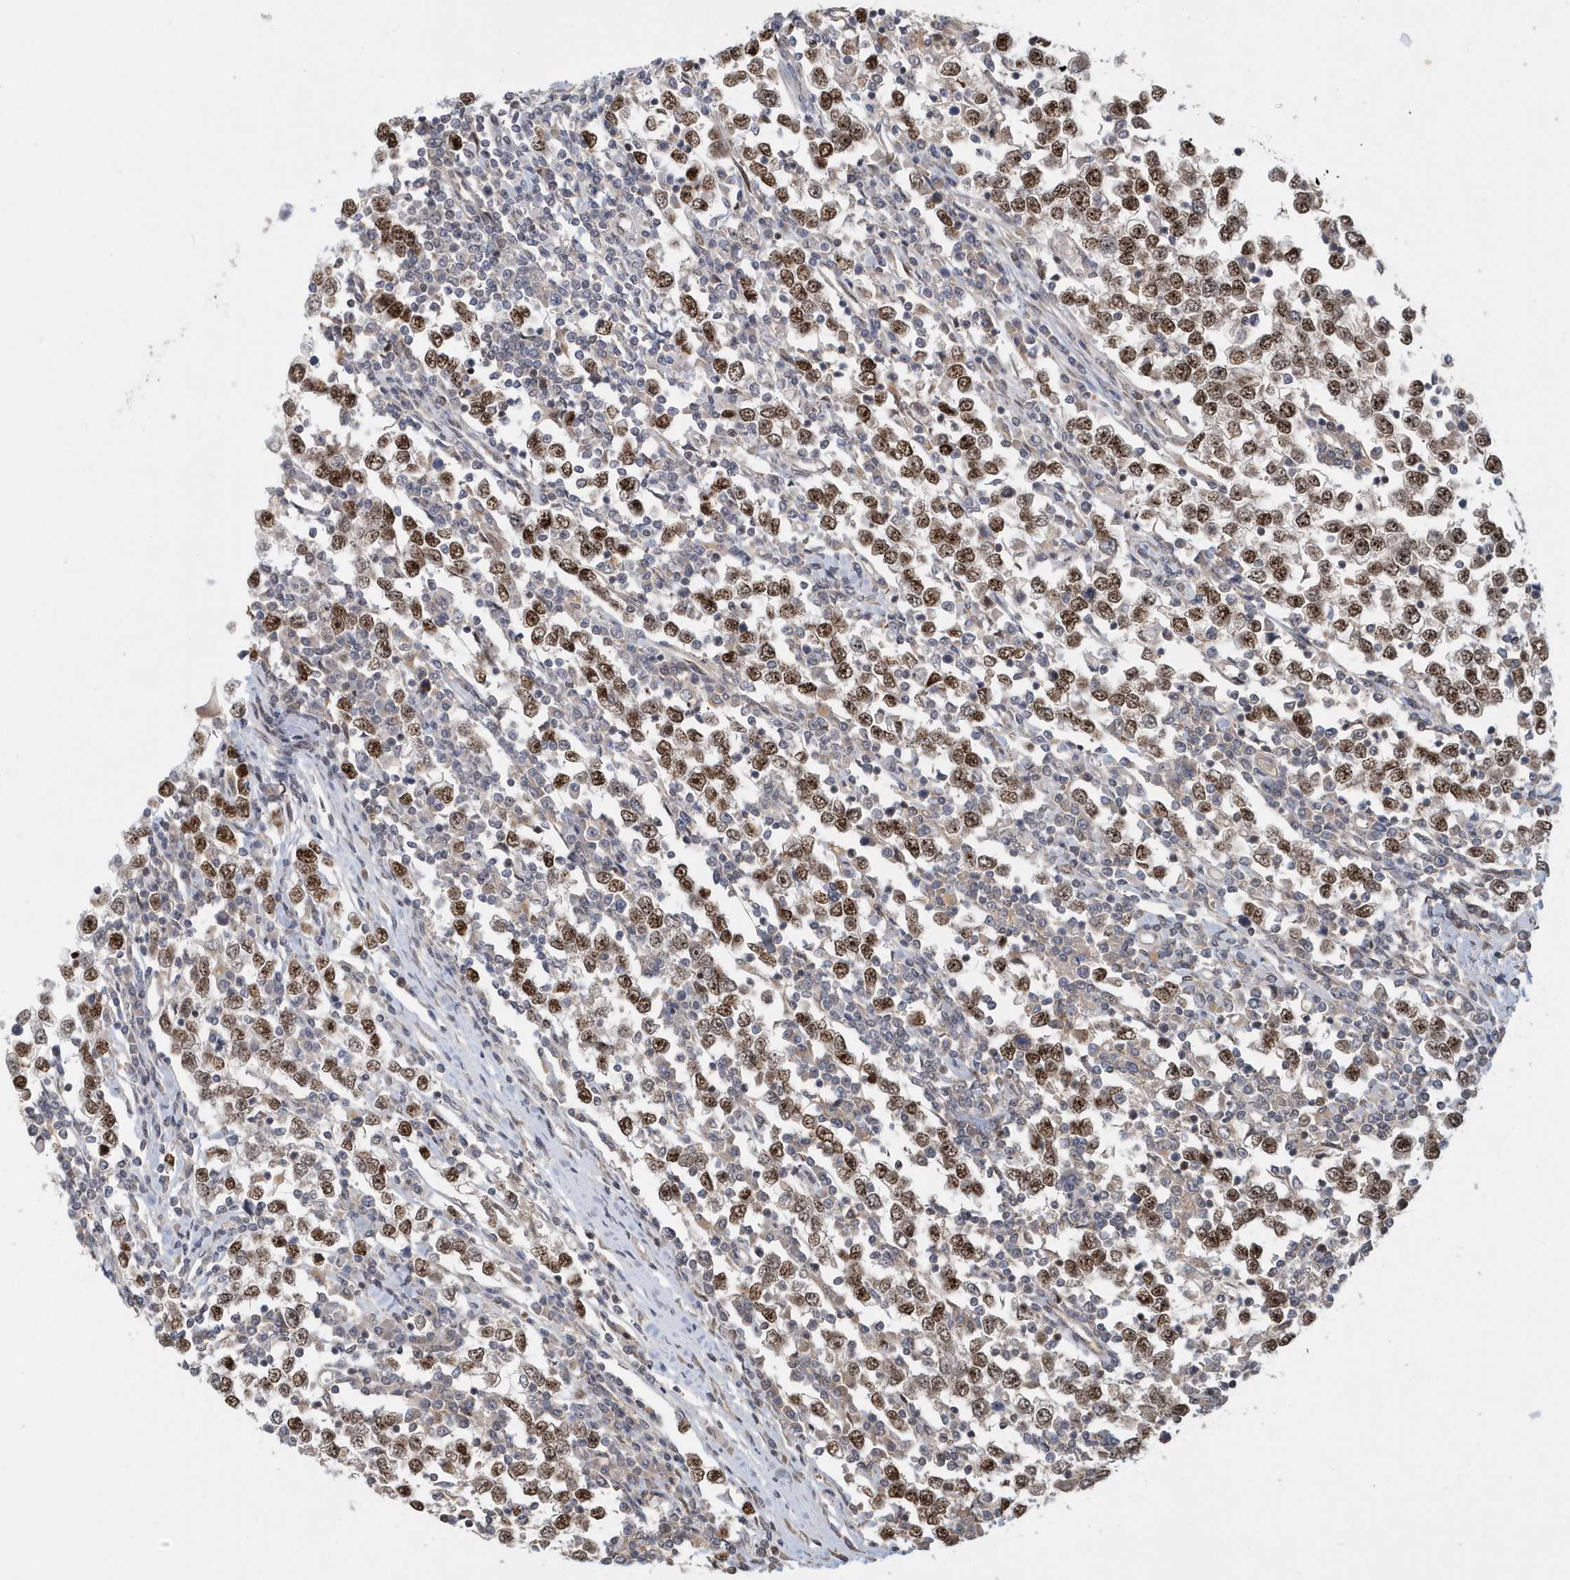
{"staining": {"intensity": "moderate", "quantity": ">75%", "location": "cytoplasmic/membranous,nuclear"}, "tissue": "testis cancer", "cell_type": "Tumor cells", "image_type": "cancer", "snomed": [{"axis": "morphology", "description": "Seminoma, NOS"}, {"axis": "topography", "description": "Testis"}], "caption": "Seminoma (testis) tissue exhibits moderate cytoplasmic/membranous and nuclear expression in about >75% of tumor cells (DAB (3,3'-diaminobenzidine) = brown stain, brightfield microscopy at high magnification).", "gene": "SUMO2", "patient": {"sex": "male", "age": 65}}